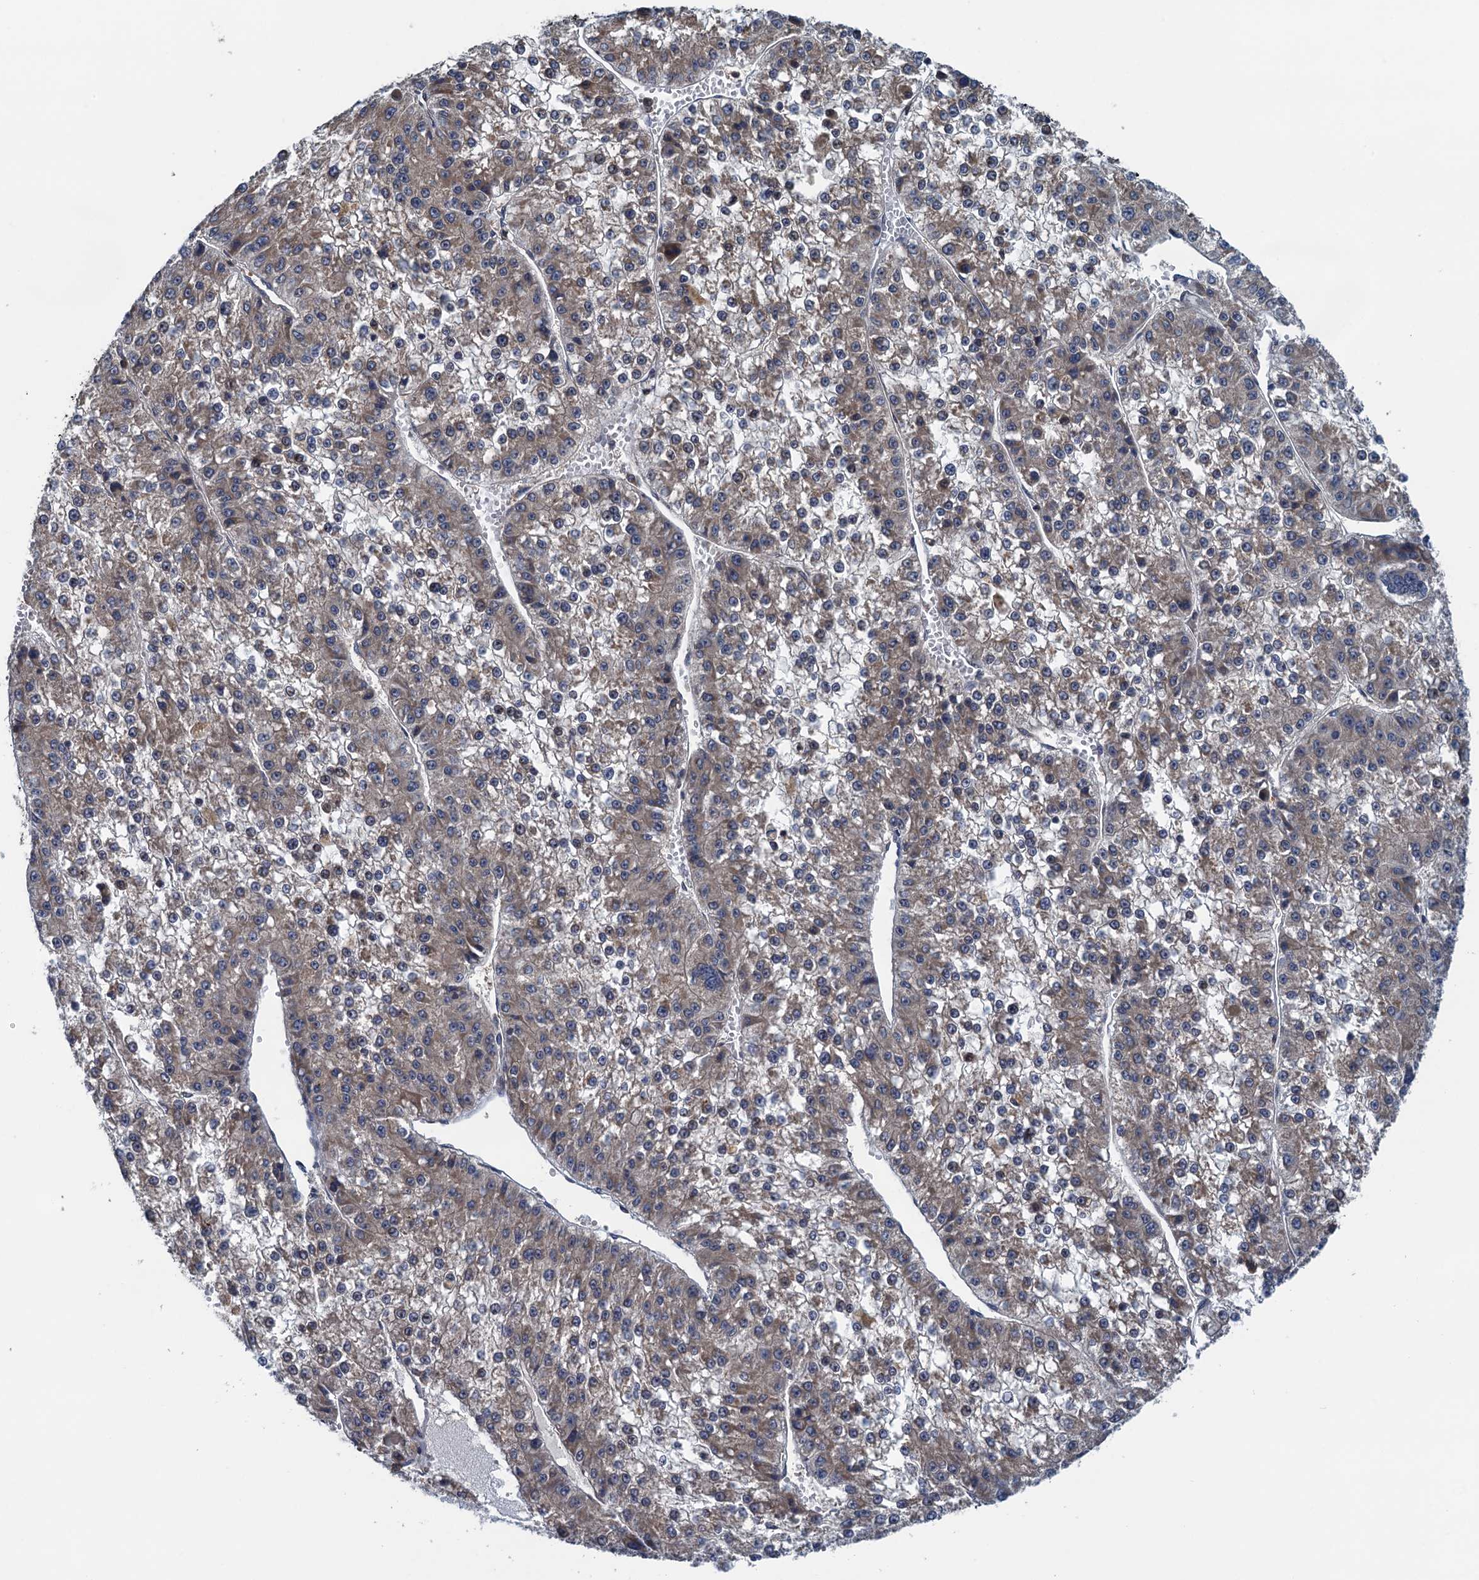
{"staining": {"intensity": "weak", "quantity": ">75%", "location": "cytoplasmic/membranous"}, "tissue": "liver cancer", "cell_type": "Tumor cells", "image_type": "cancer", "snomed": [{"axis": "morphology", "description": "Carcinoma, Hepatocellular, NOS"}, {"axis": "topography", "description": "Liver"}], "caption": "Immunohistochemistry photomicrograph of neoplastic tissue: liver cancer stained using IHC reveals low levels of weak protein expression localized specifically in the cytoplasmic/membranous of tumor cells, appearing as a cytoplasmic/membranous brown color.", "gene": "CNTN5", "patient": {"sex": "female", "age": 73}}